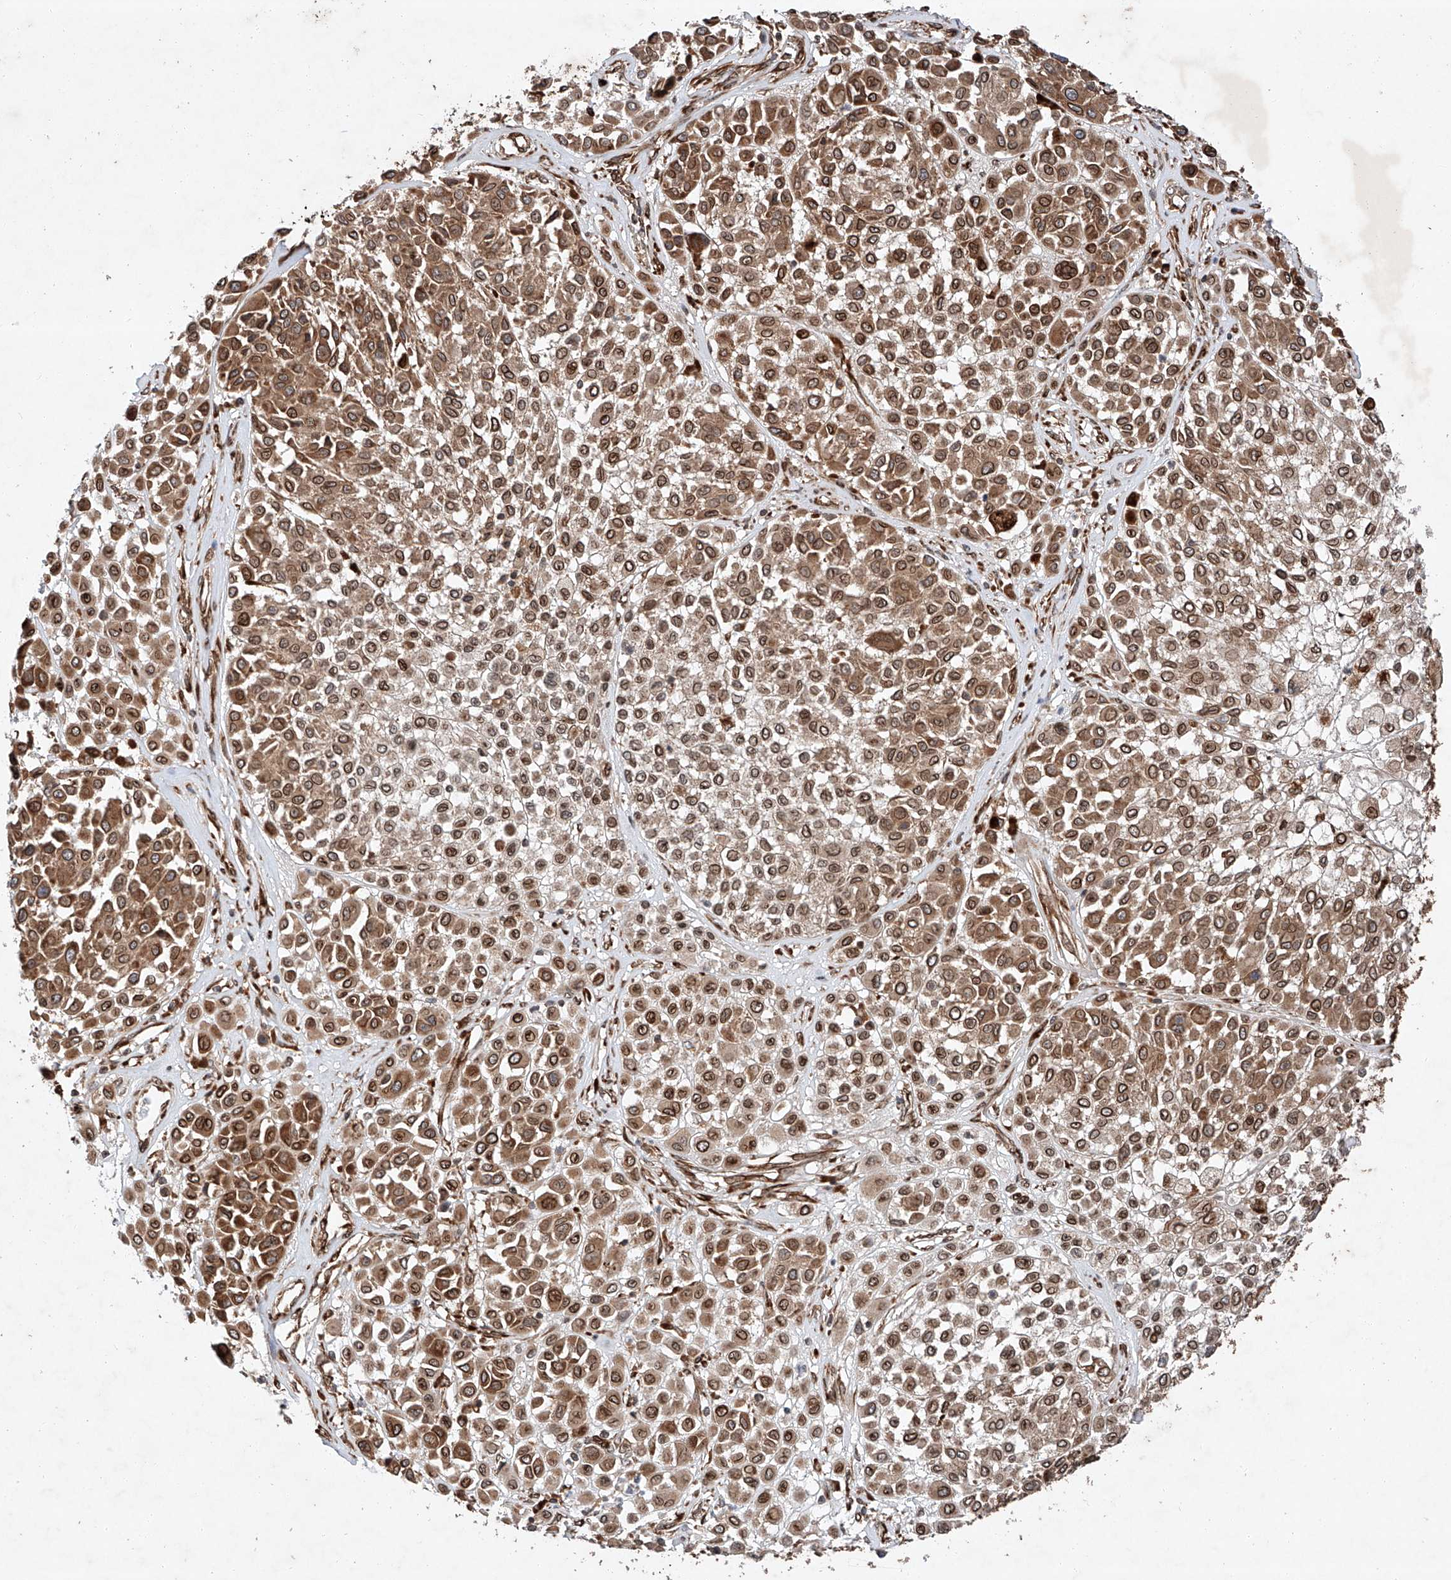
{"staining": {"intensity": "moderate", "quantity": ">75%", "location": "cytoplasmic/membranous,nuclear"}, "tissue": "melanoma", "cell_type": "Tumor cells", "image_type": "cancer", "snomed": [{"axis": "morphology", "description": "Malignant melanoma, Metastatic site"}, {"axis": "topography", "description": "Soft tissue"}], "caption": "The micrograph shows a brown stain indicating the presence of a protein in the cytoplasmic/membranous and nuclear of tumor cells in malignant melanoma (metastatic site).", "gene": "ZFP28", "patient": {"sex": "male", "age": 41}}